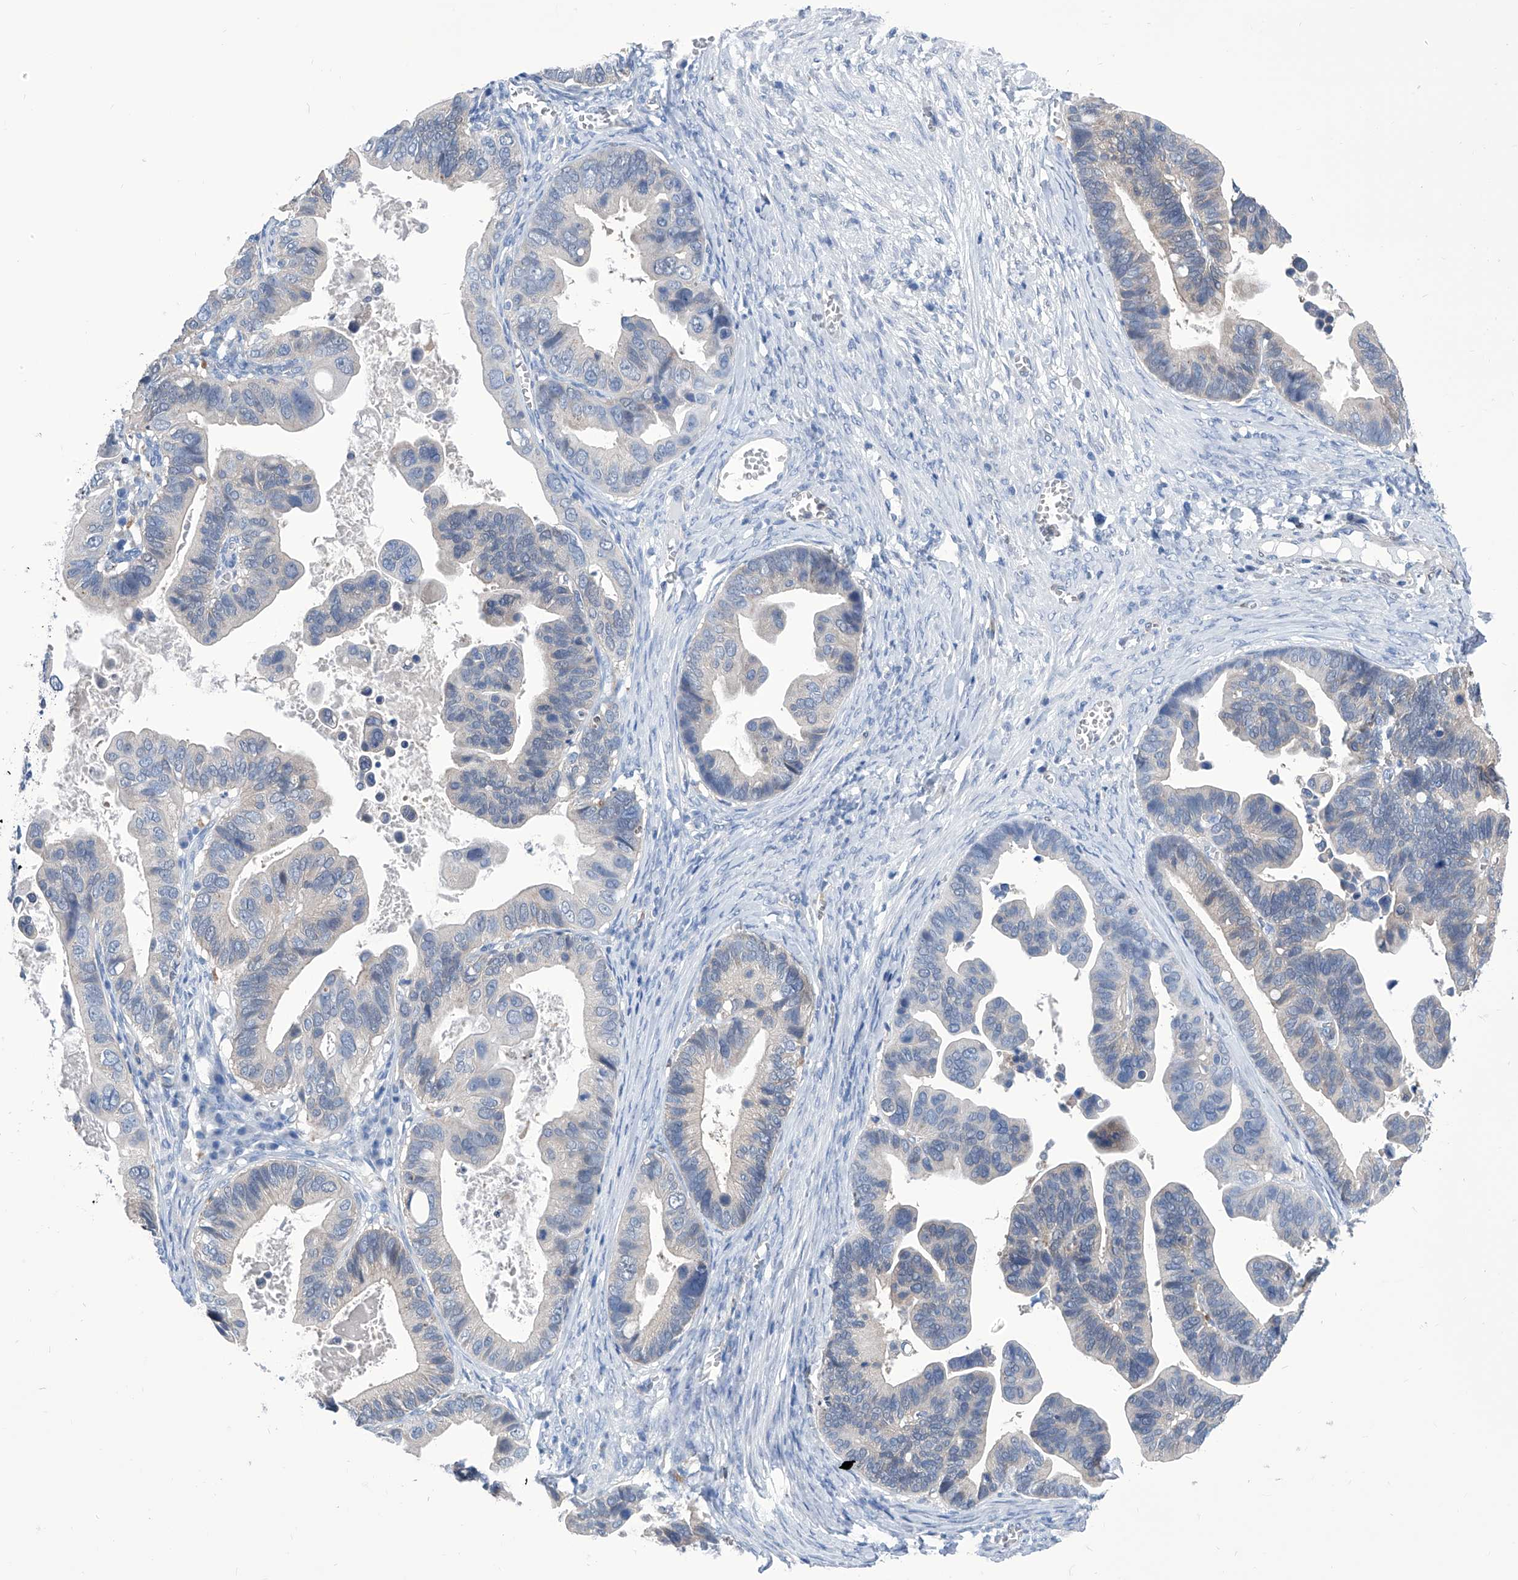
{"staining": {"intensity": "negative", "quantity": "none", "location": "none"}, "tissue": "ovarian cancer", "cell_type": "Tumor cells", "image_type": "cancer", "snomed": [{"axis": "morphology", "description": "Cystadenocarcinoma, serous, NOS"}, {"axis": "topography", "description": "Ovary"}], "caption": "DAB (3,3'-diaminobenzidine) immunohistochemical staining of human ovarian cancer exhibits no significant expression in tumor cells.", "gene": "IMPA2", "patient": {"sex": "female", "age": 56}}